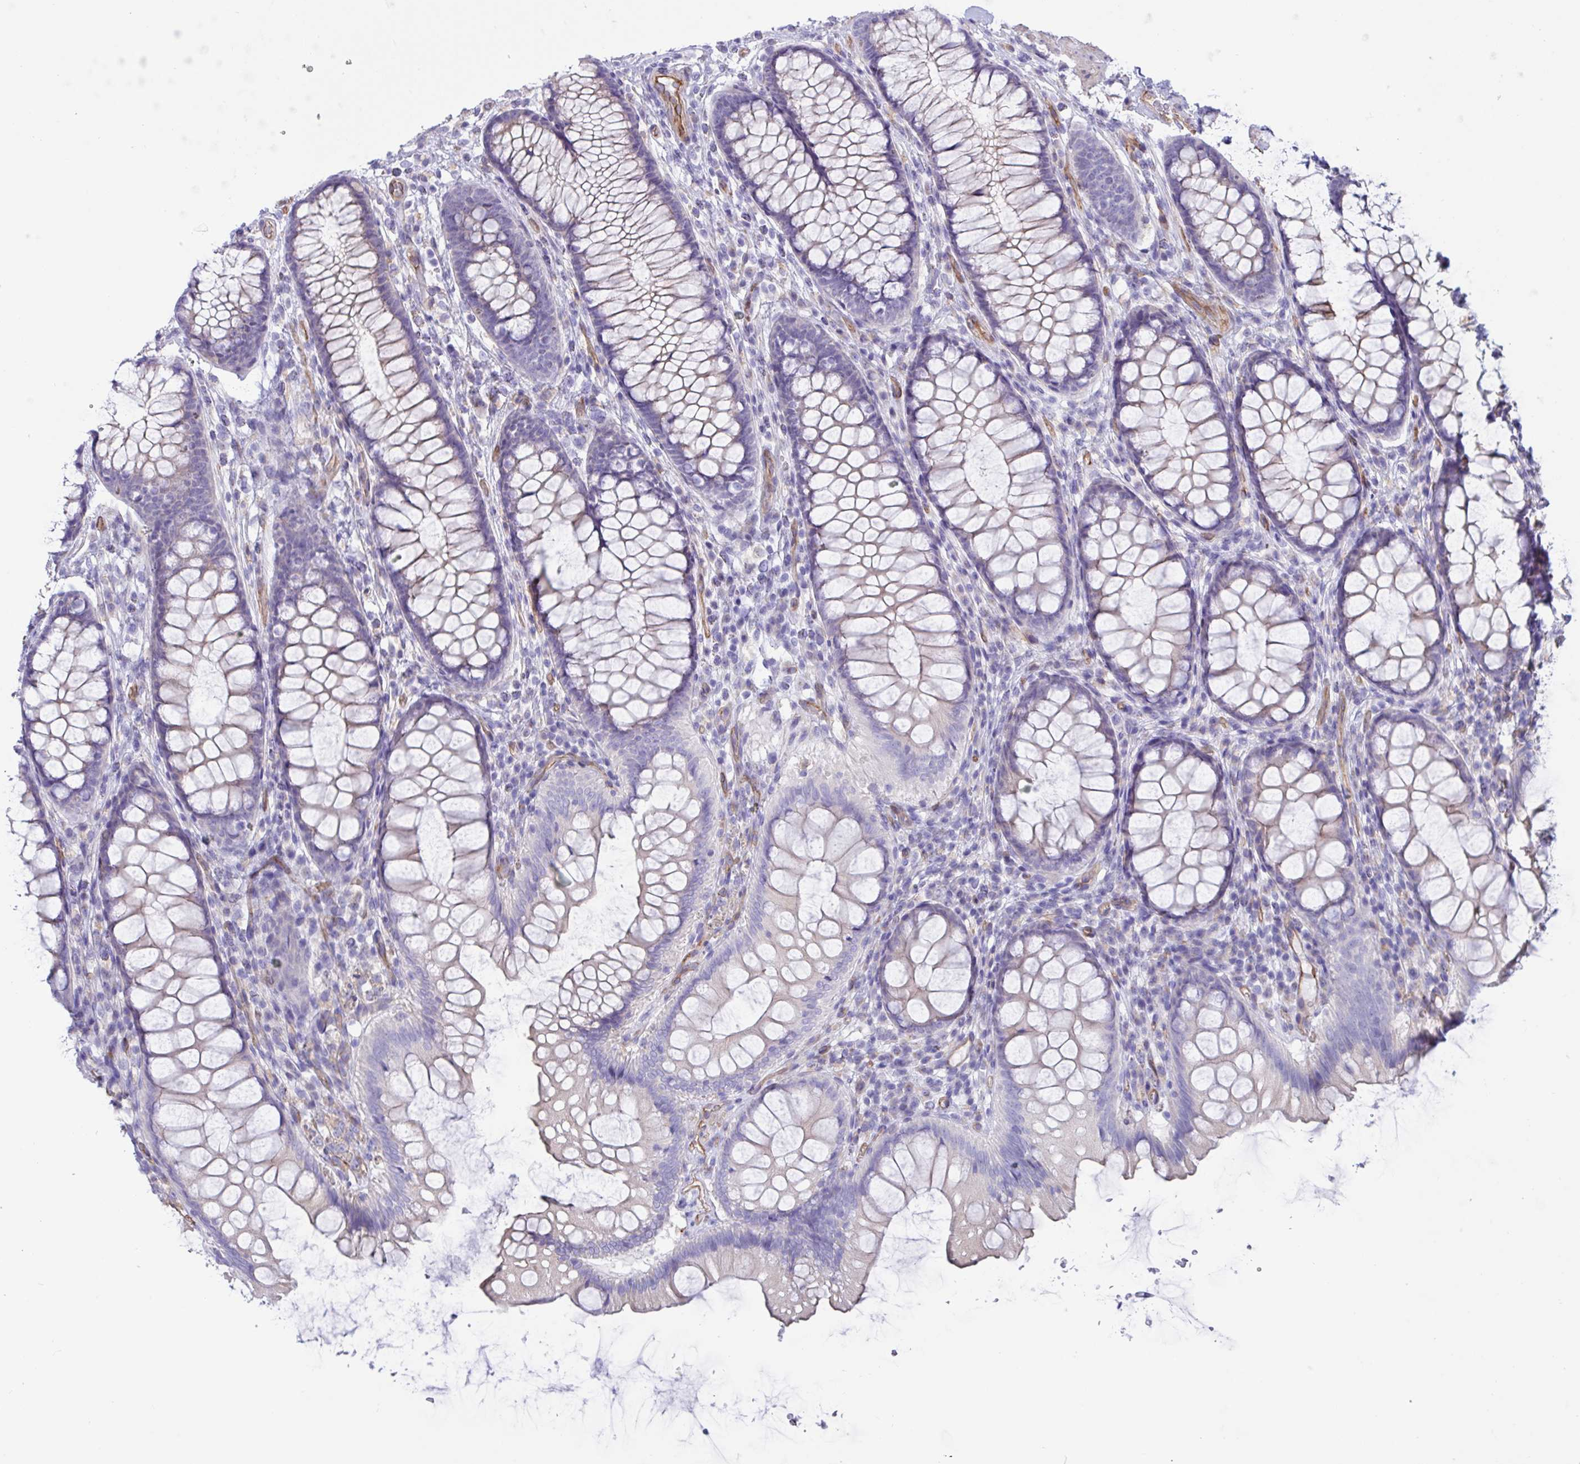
{"staining": {"intensity": "moderate", "quantity": "25%-75%", "location": "cytoplasmic/membranous"}, "tissue": "colon", "cell_type": "Endothelial cells", "image_type": "normal", "snomed": [{"axis": "morphology", "description": "Normal tissue, NOS"}, {"axis": "morphology", "description": "Adenoma, NOS"}, {"axis": "topography", "description": "Soft tissue"}, {"axis": "topography", "description": "Colon"}], "caption": "Immunohistochemical staining of unremarkable human colon displays medium levels of moderate cytoplasmic/membranous positivity in approximately 25%-75% of endothelial cells. (Brightfield microscopy of DAB IHC at high magnification).", "gene": "RPL22L1", "patient": {"sex": "male", "age": 47}}